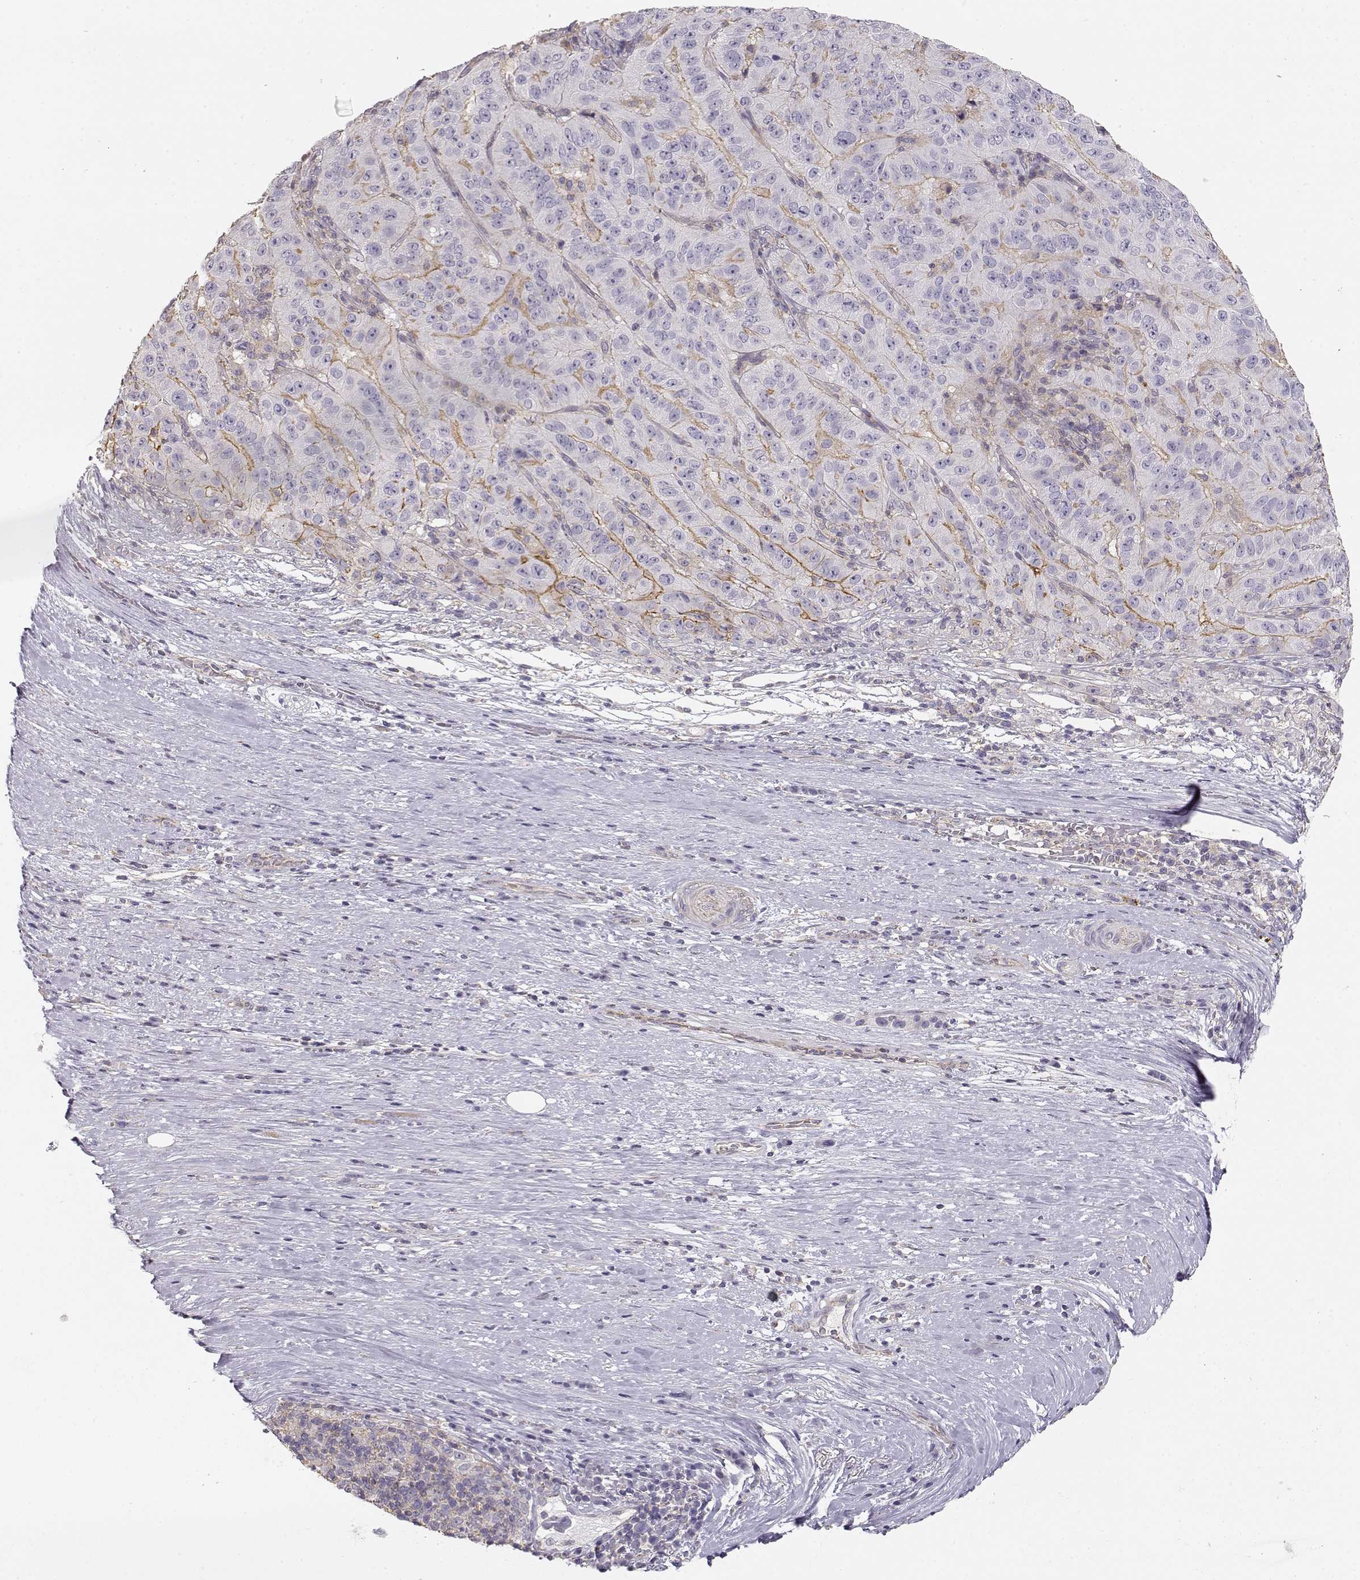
{"staining": {"intensity": "moderate", "quantity": "<25%", "location": "cytoplasmic/membranous"}, "tissue": "pancreatic cancer", "cell_type": "Tumor cells", "image_type": "cancer", "snomed": [{"axis": "morphology", "description": "Adenocarcinoma, NOS"}, {"axis": "topography", "description": "Pancreas"}], "caption": "Brown immunohistochemical staining in pancreatic adenocarcinoma exhibits moderate cytoplasmic/membranous staining in approximately <25% of tumor cells.", "gene": "DAPL1", "patient": {"sex": "male", "age": 63}}